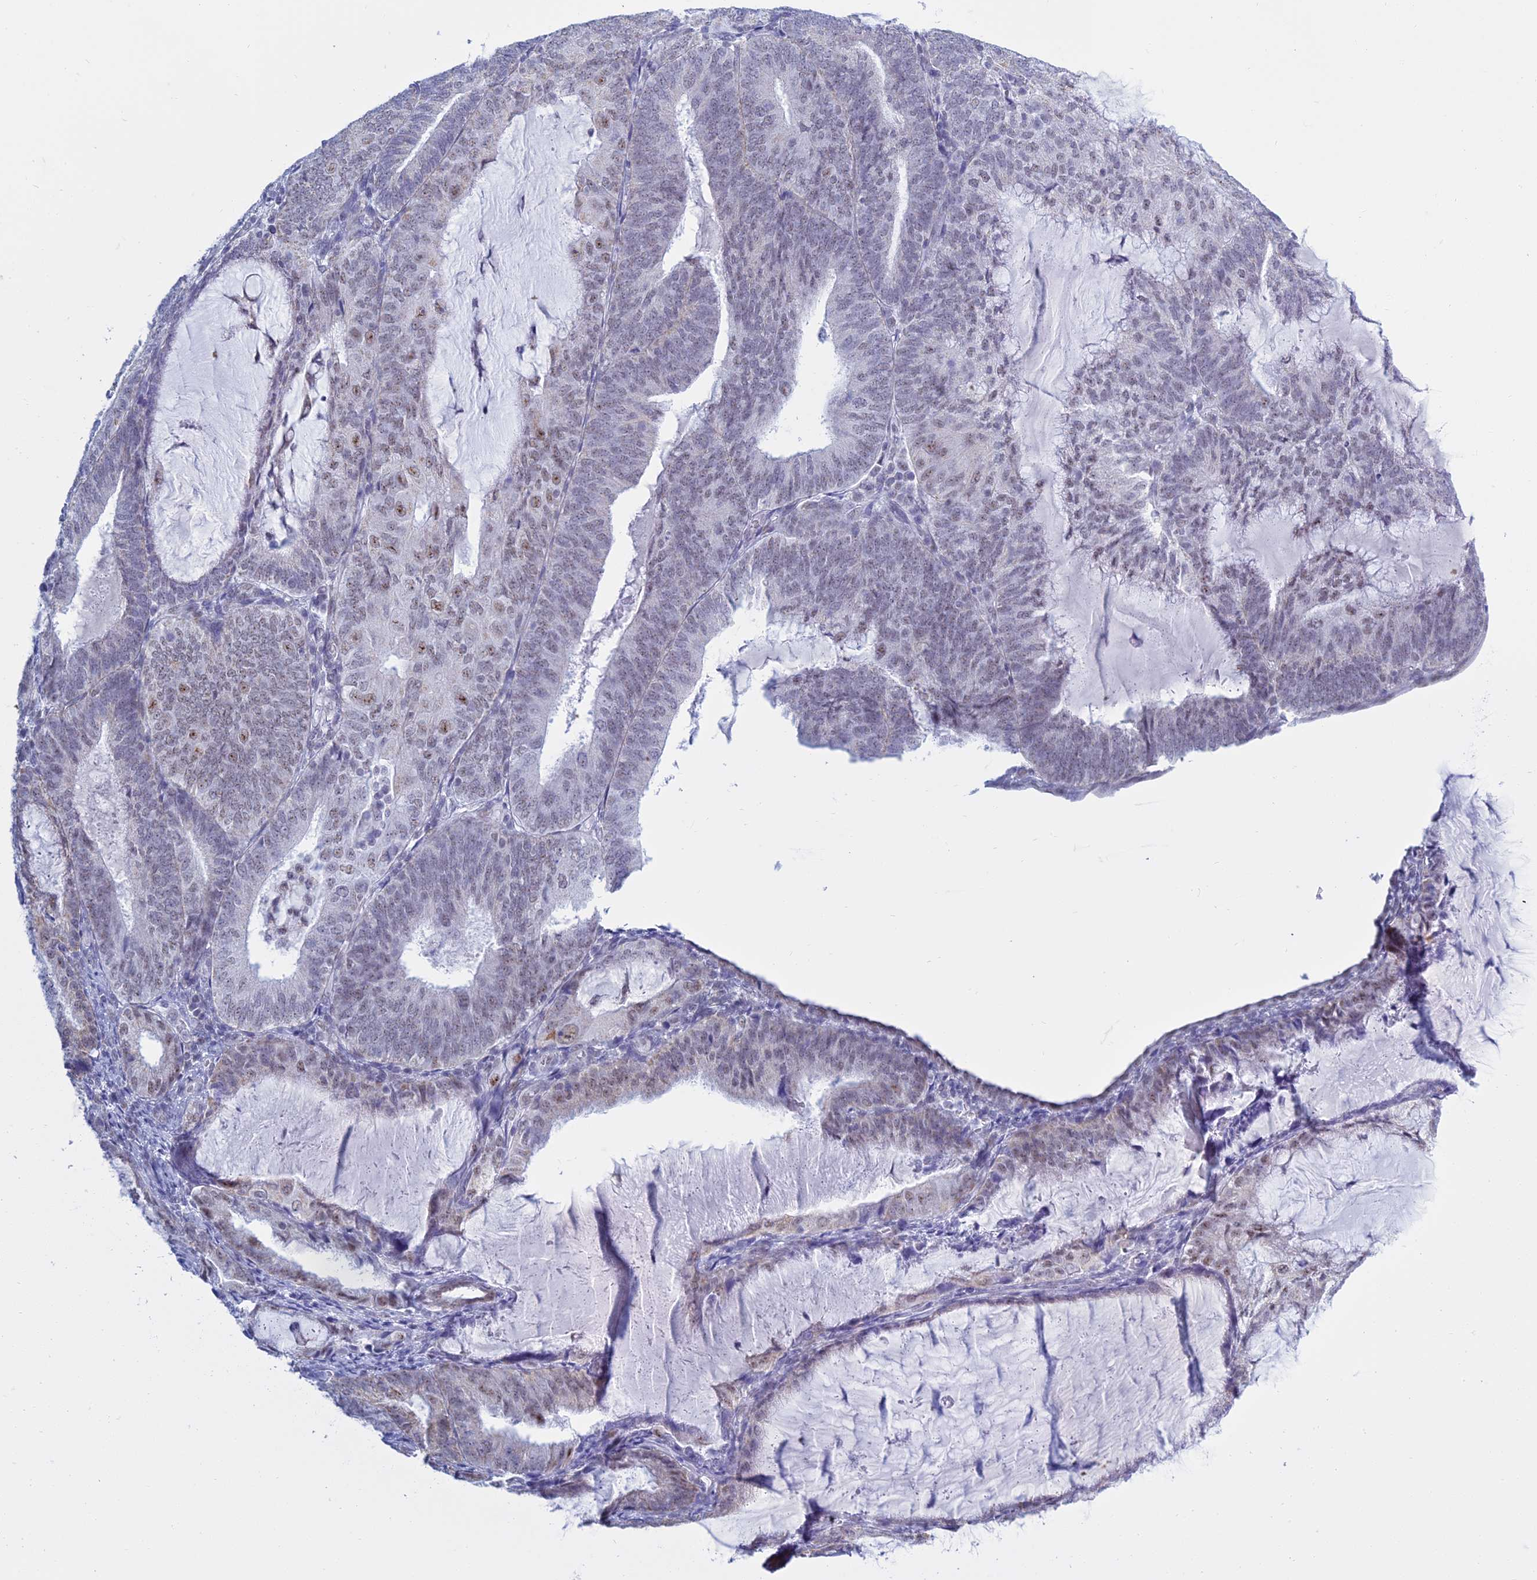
{"staining": {"intensity": "moderate", "quantity": "<25%", "location": "nuclear"}, "tissue": "endometrial cancer", "cell_type": "Tumor cells", "image_type": "cancer", "snomed": [{"axis": "morphology", "description": "Adenocarcinoma, NOS"}, {"axis": "topography", "description": "Endometrium"}], "caption": "Adenocarcinoma (endometrial) stained with a protein marker reveals moderate staining in tumor cells.", "gene": "KLF14", "patient": {"sex": "female", "age": 81}}